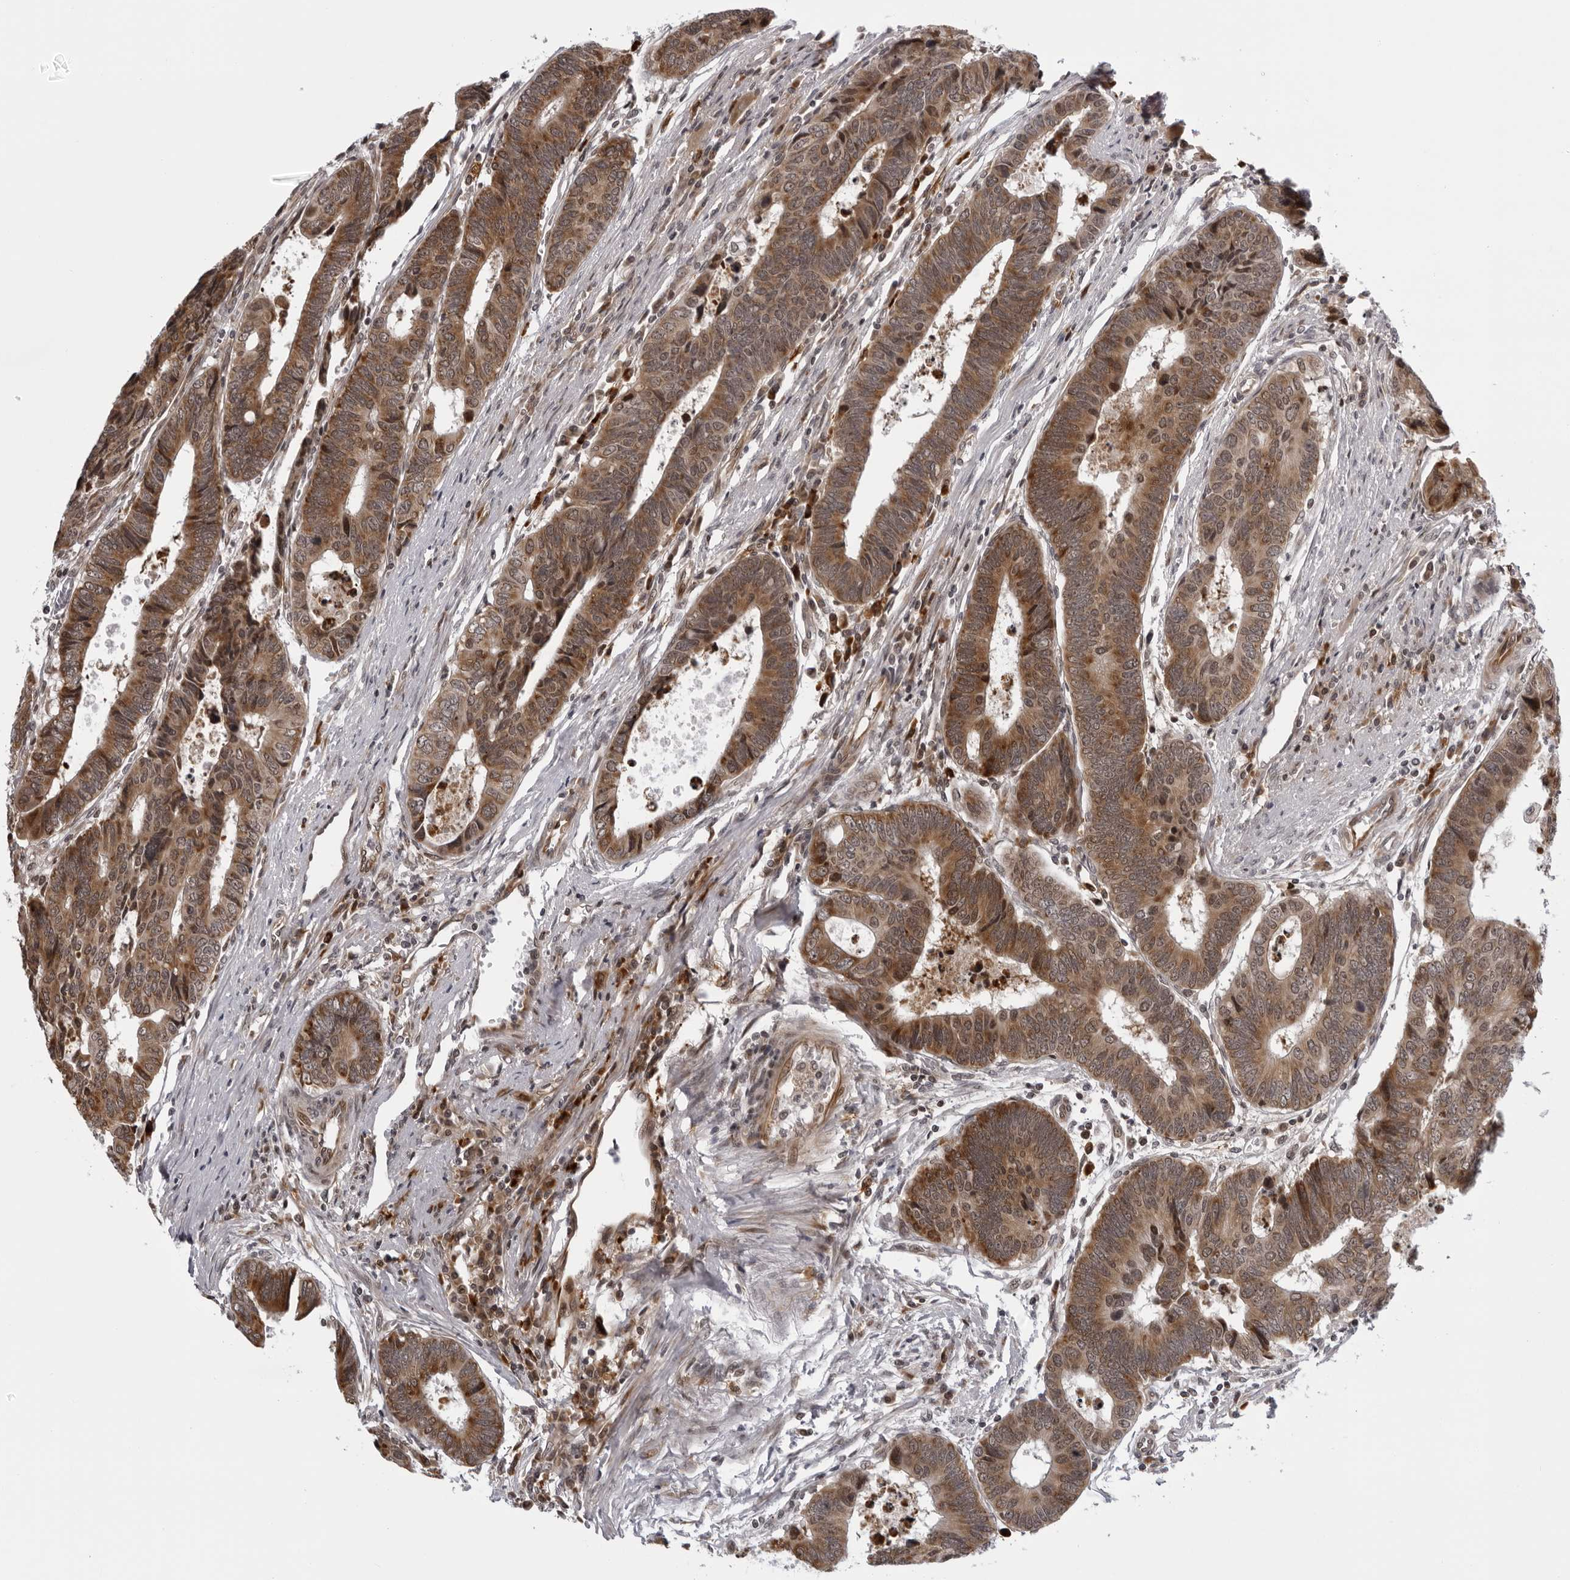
{"staining": {"intensity": "moderate", "quantity": ">75%", "location": "cytoplasmic/membranous"}, "tissue": "colorectal cancer", "cell_type": "Tumor cells", "image_type": "cancer", "snomed": [{"axis": "morphology", "description": "Adenocarcinoma, NOS"}, {"axis": "topography", "description": "Rectum"}], "caption": "High-magnification brightfield microscopy of colorectal adenocarcinoma stained with DAB (3,3'-diaminobenzidine) (brown) and counterstained with hematoxylin (blue). tumor cells exhibit moderate cytoplasmic/membranous staining is seen in approximately>75% of cells.", "gene": "GCSAML", "patient": {"sex": "male", "age": 84}}